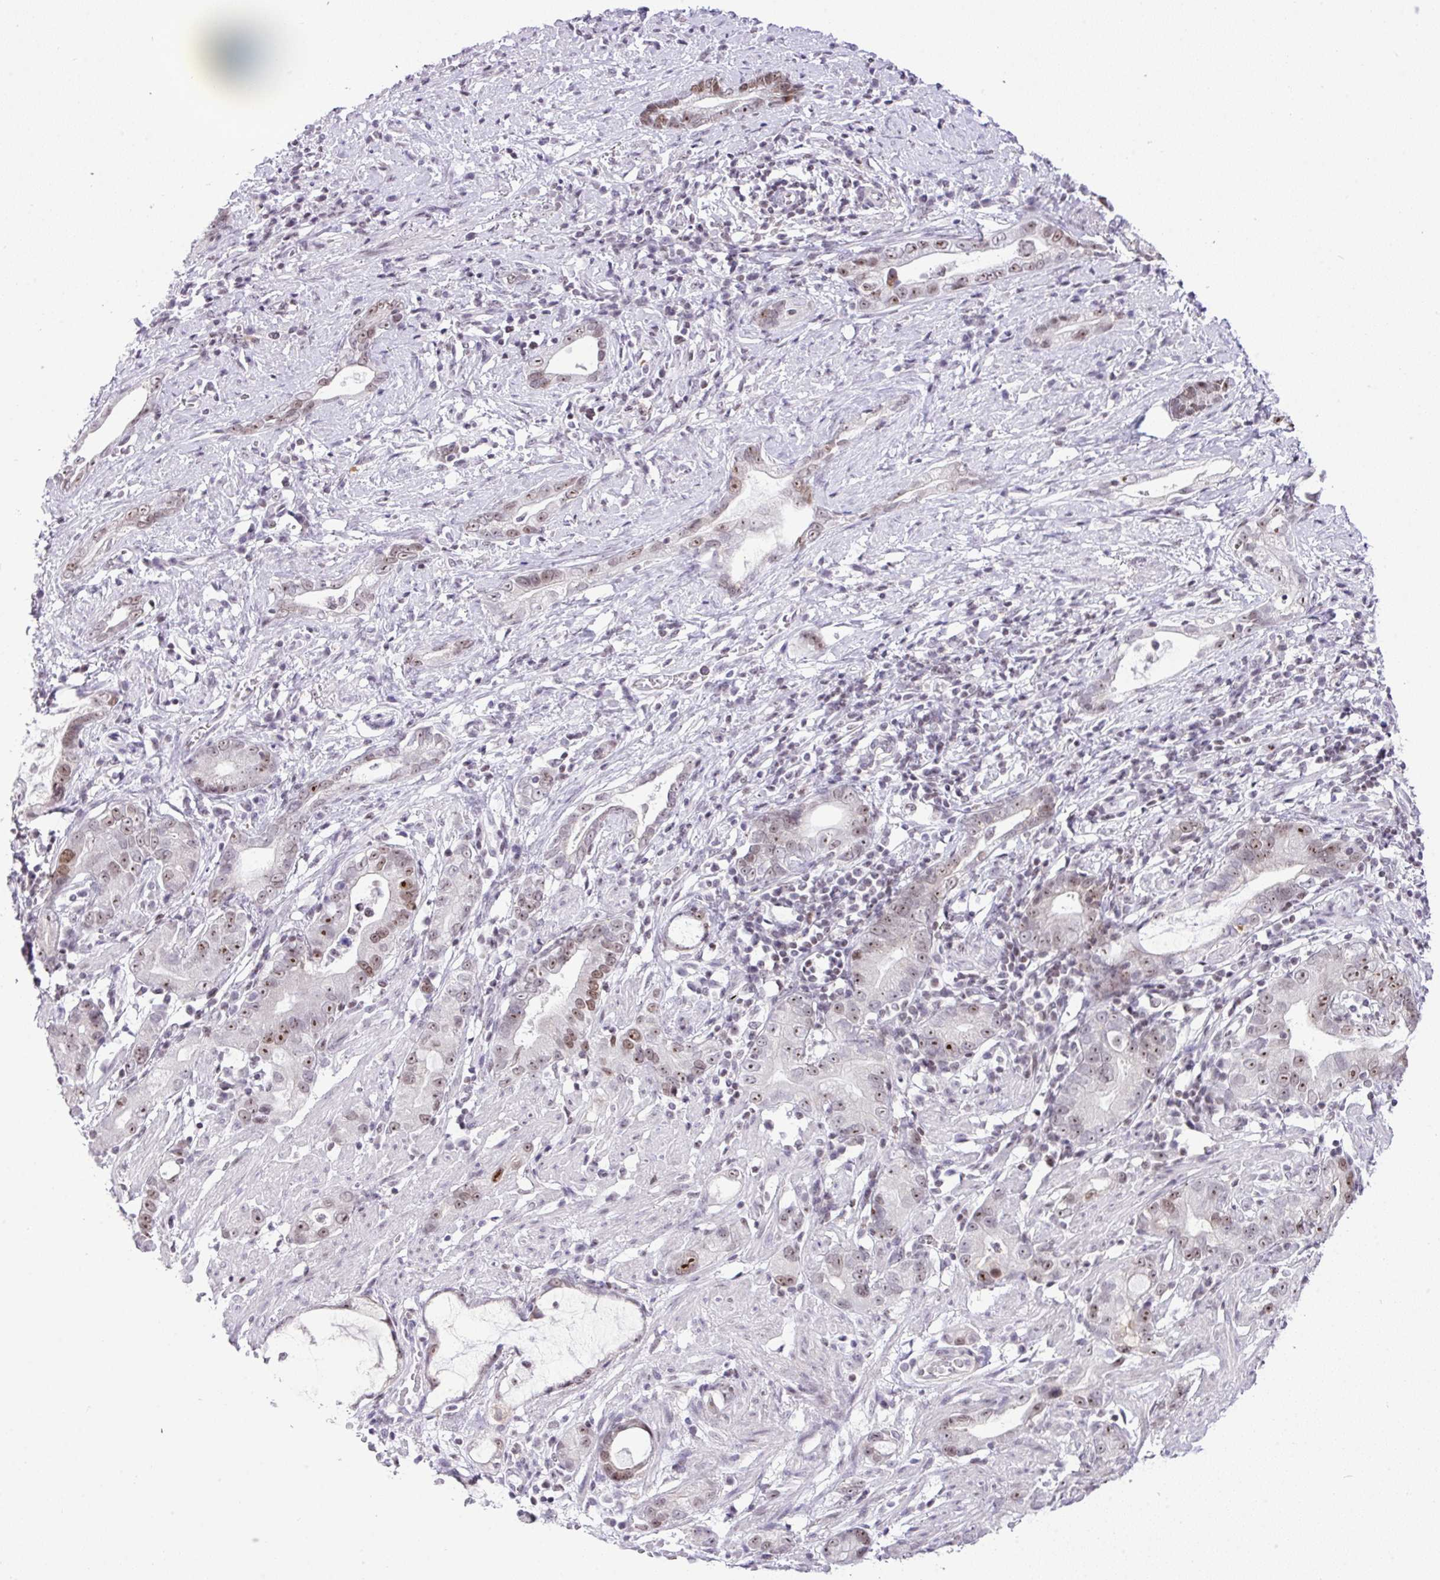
{"staining": {"intensity": "moderate", "quantity": "25%-75%", "location": "nuclear"}, "tissue": "stomach cancer", "cell_type": "Tumor cells", "image_type": "cancer", "snomed": [{"axis": "morphology", "description": "Adenocarcinoma, NOS"}, {"axis": "topography", "description": "Stomach"}], "caption": "This photomicrograph shows IHC staining of adenocarcinoma (stomach), with medium moderate nuclear expression in about 25%-75% of tumor cells.", "gene": "CCDC137", "patient": {"sex": "male", "age": 55}}